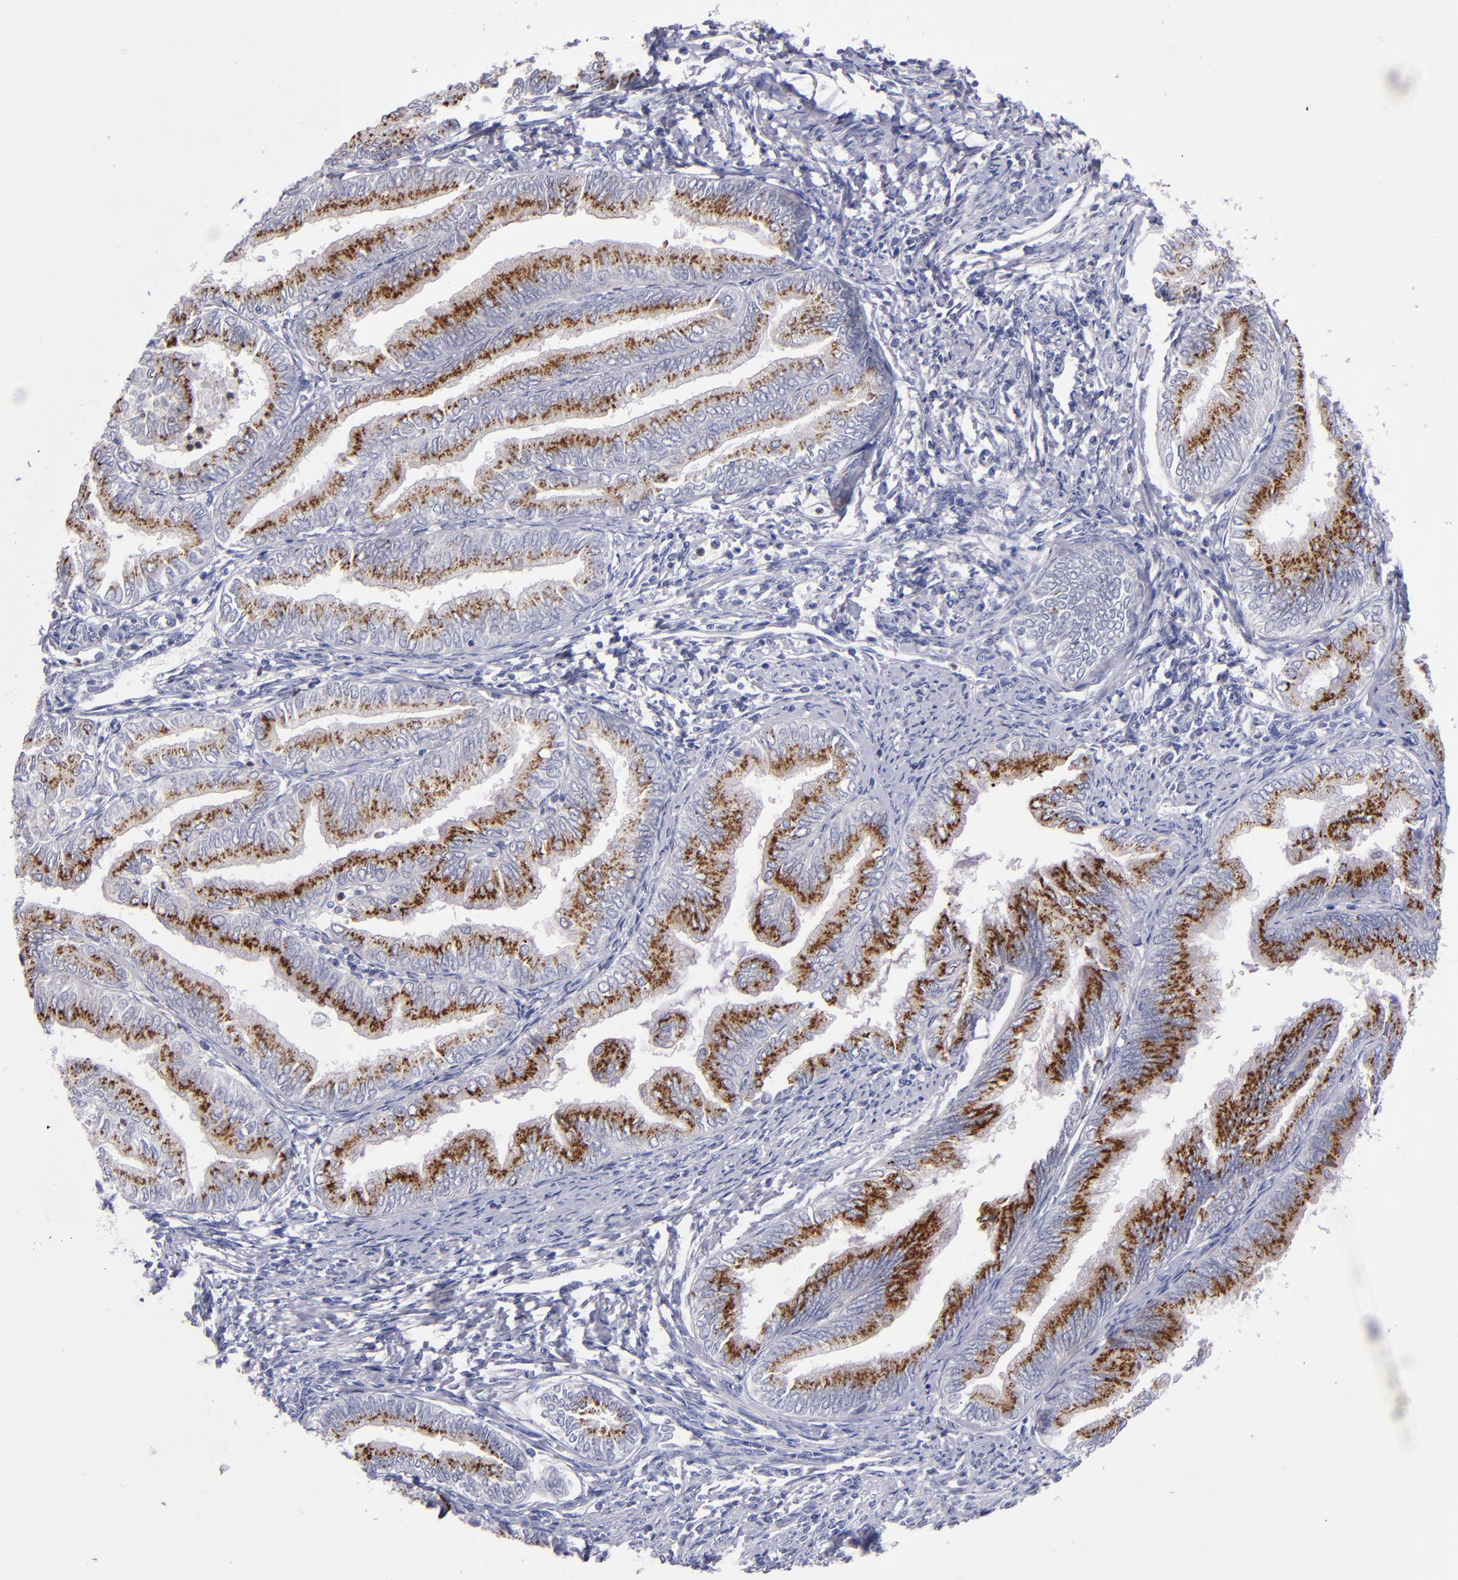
{"staining": {"intensity": "strong", "quantity": ">75%", "location": "cytoplasmic/membranous"}, "tissue": "endometrial cancer", "cell_type": "Tumor cells", "image_type": "cancer", "snomed": [{"axis": "morphology", "description": "Adenocarcinoma, NOS"}, {"axis": "topography", "description": "Endometrium"}], "caption": "A brown stain labels strong cytoplasmic/membranous positivity of a protein in human endometrial adenocarcinoma tumor cells. The protein of interest is stained brown, and the nuclei are stained in blue (DAB (3,3'-diaminobenzidine) IHC with brightfield microscopy, high magnification).", "gene": "RAB41", "patient": {"sex": "female", "age": 66}}